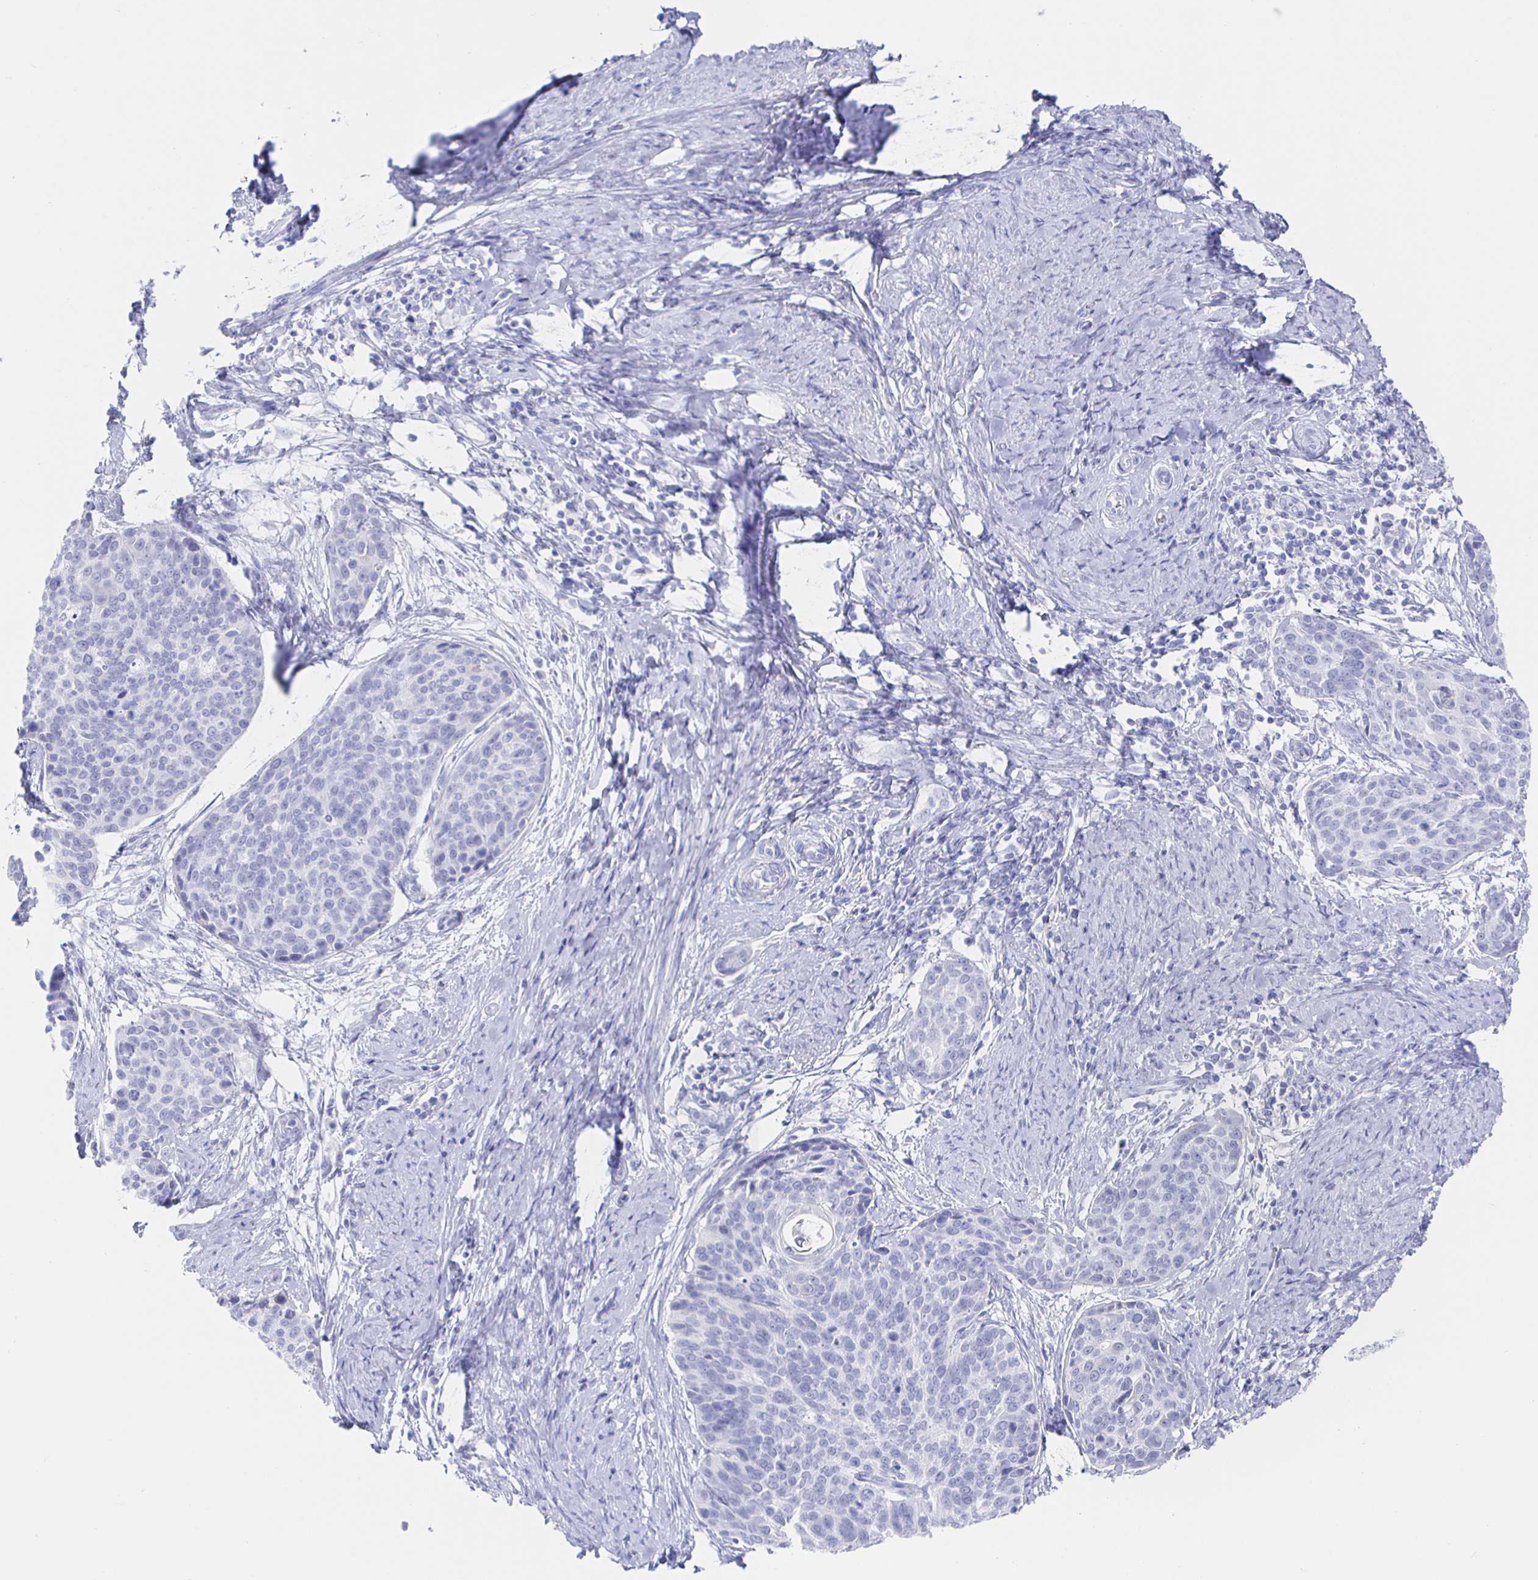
{"staining": {"intensity": "negative", "quantity": "none", "location": "none"}, "tissue": "cervical cancer", "cell_type": "Tumor cells", "image_type": "cancer", "snomed": [{"axis": "morphology", "description": "Squamous cell carcinoma, NOS"}, {"axis": "topography", "description": "Cervix"}], "caption": "Photomicrograph shows no significant protein staining in tumor cells of cervical cancer.", "gene": "CLCA1", "patient": {"sex": "female", "age": 69}}